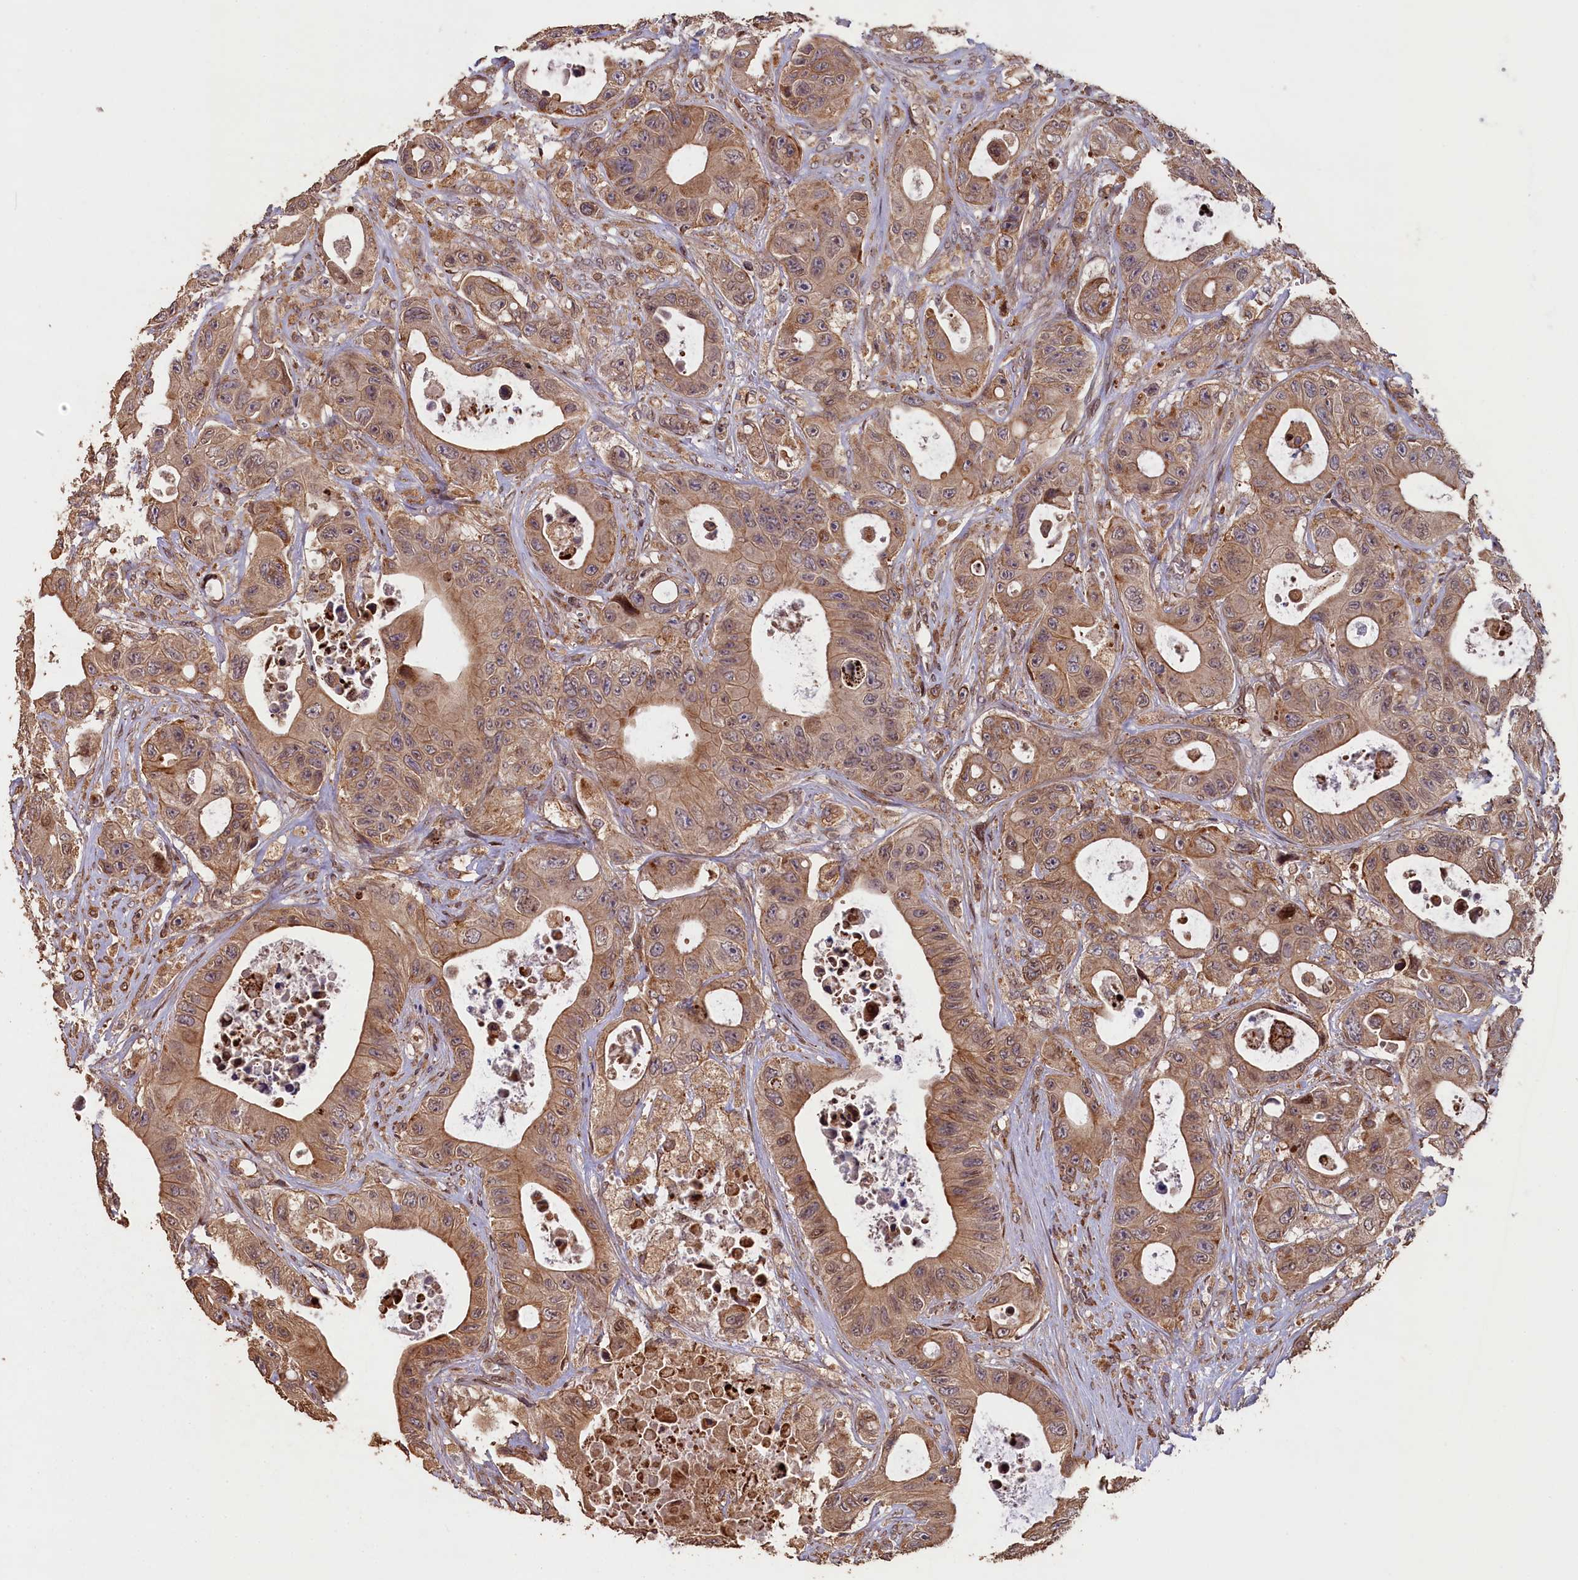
{"staining": {"intensity": "moderate", "quantity": ">75%", "location": "cytoplasmic/membranous"}, "tissue": "colorectal cancer", "cell_type": "Tumor cells", "image_type": "cancer", "snomed": [{"axis": "morphology", "description": "Adenocarcinoma, NOS"}, {"axis": "topography", "description": "Colon"}], "caption": "Human colorectal adenocarcinoma stained with a brown dye shows moderate cytoplasmic/membranous positive positivity in approximately >75% of tumor cells.", "gene": "SLC38A7", "patient": {"sex": "female", "age": 46}}